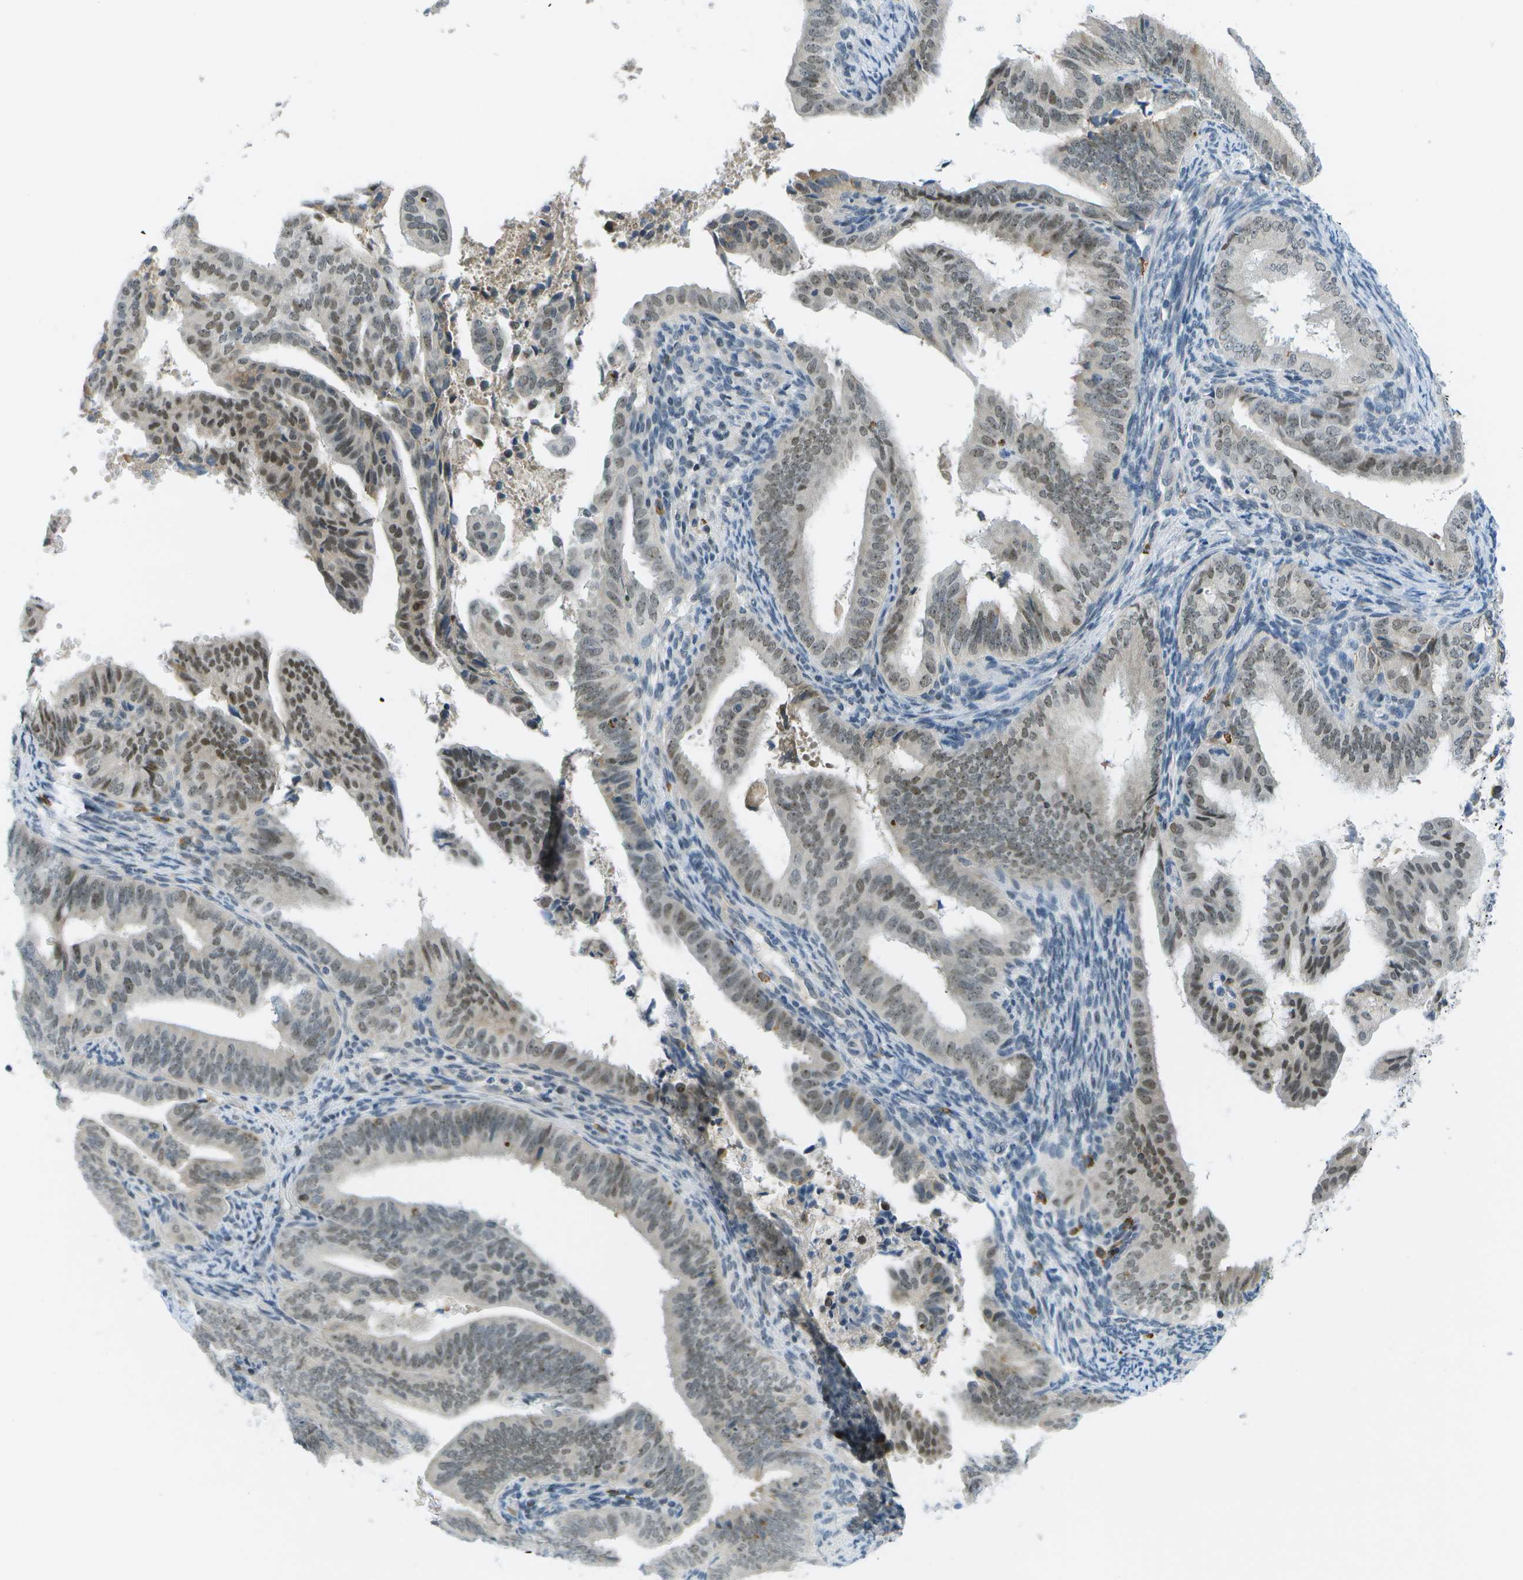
{"staining": {"intensity": "moderate", "quantity": "25%-75%", "location": "nuclear"}, "tissue": "endometrial cancer", "cell_type": "Tumor cells", "image_type": "cancer", "snomed": [{"axis": "morphology", "description": "Adenocarcinoma, NOS"}, {"axis": "topography", "description": "Endometrium"}], "caption": "High-magnification brightfield microscopy of endometrial cancer (adenocarcinoma) stained with DAB (brown) and counterstained with hematoxylin (blue). tumor cells exhibit moderate nuclear staining is identified in about25%-75% of cells.", "gene": "PITHD1", "patient": {"sex": "female", "age": 58}}